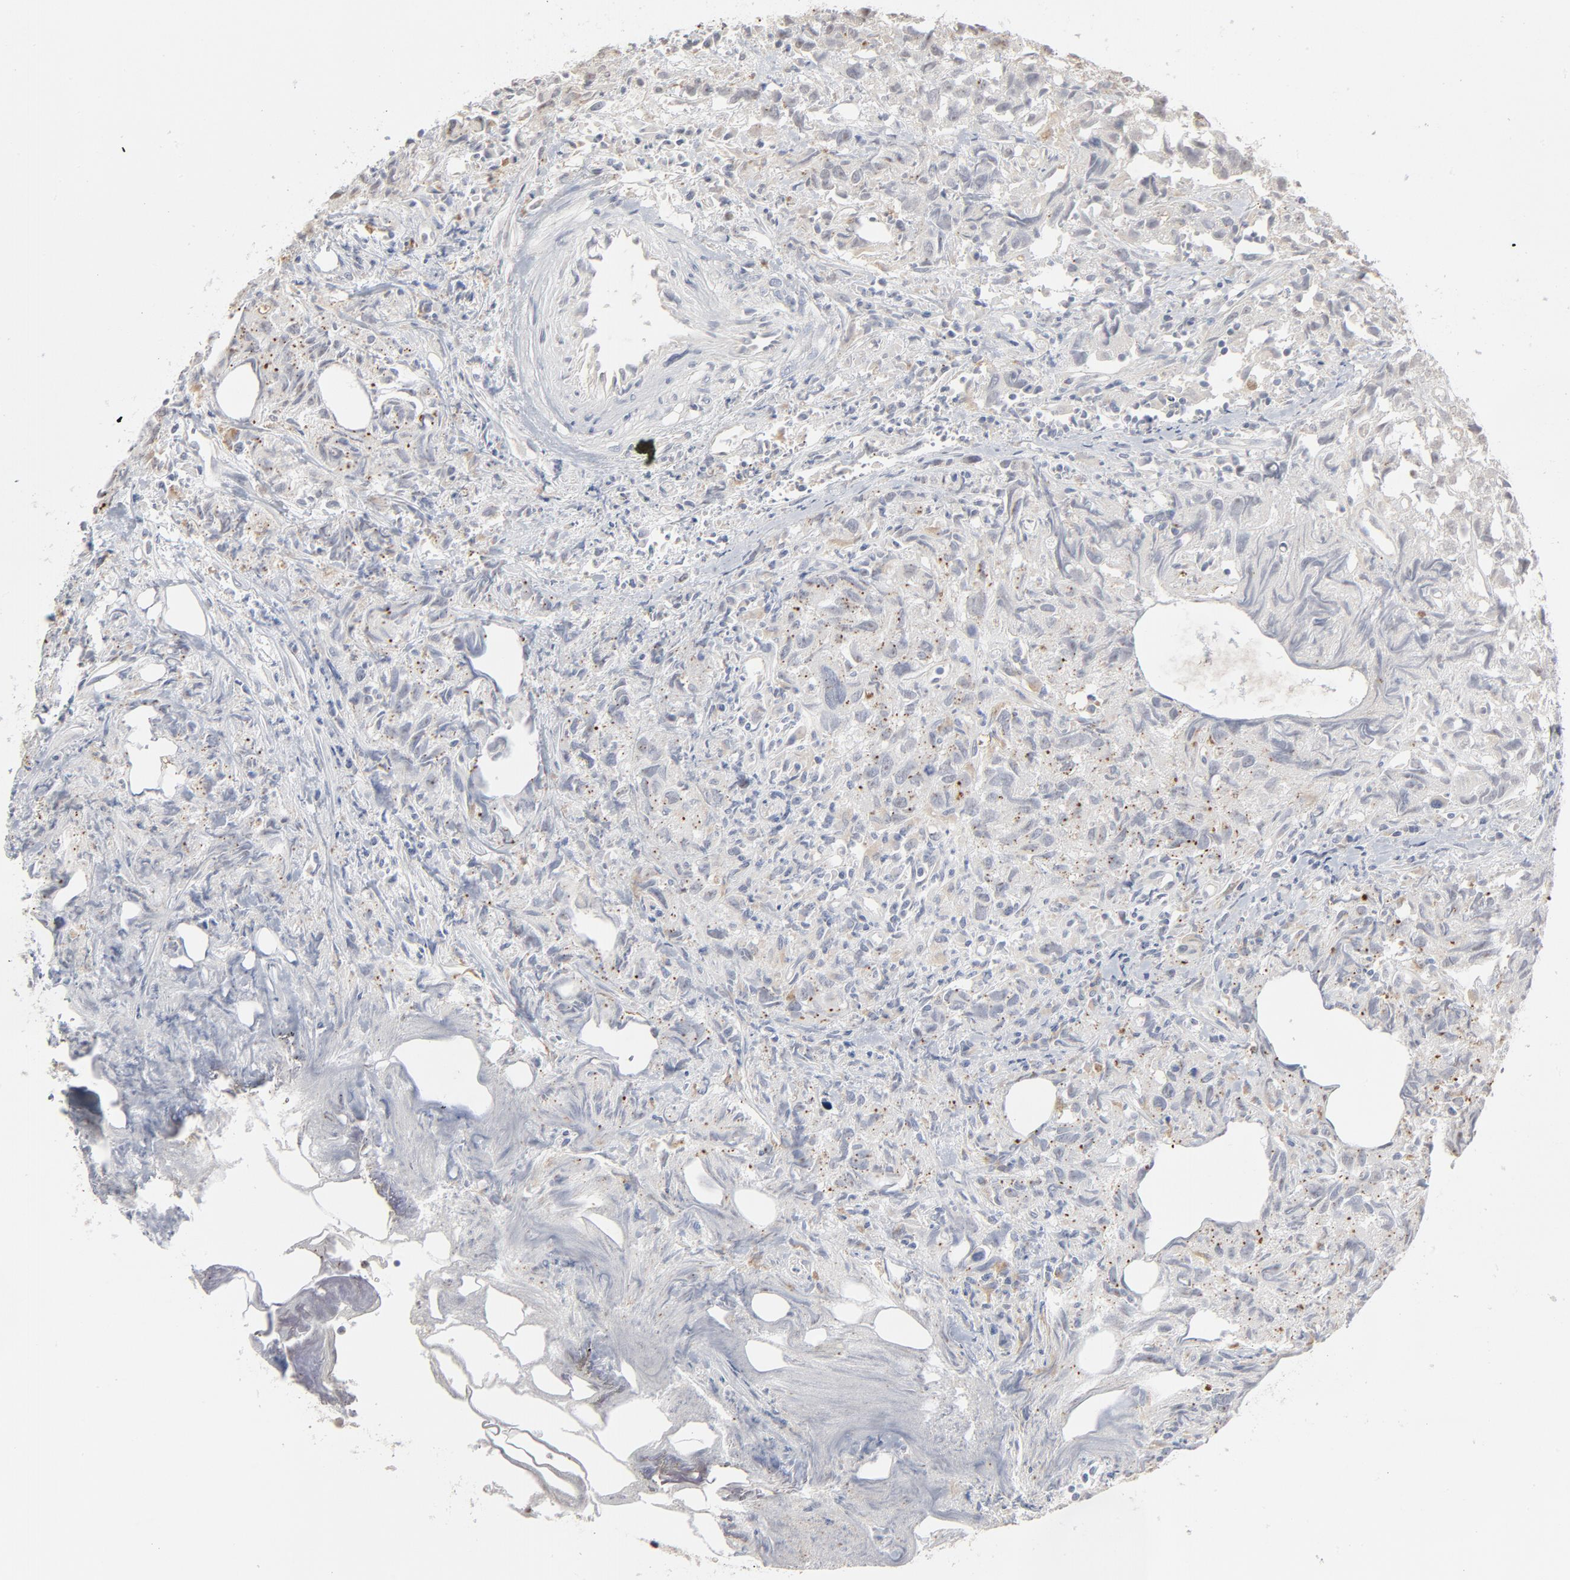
{"staining": {"intensity": "negative", "quantity": "none", "location": "none"}, "tissue": "urothelial cancer", "cell_type": "Tumor cells", "image_type": "cancer", "snomed": [{"axis": "morphology", "description": "Urothelial carcinoma, High grade"}, {"axis": "topography", "description": "Urinary bladder"}], "caption": "Human high-grade urothelial carcinoma stained for a protein using immunohistochemistry (IHC) shows no staining in tumor cells.", "gene": "POMT2", "patient": {"sex": "female", "age": 75}}